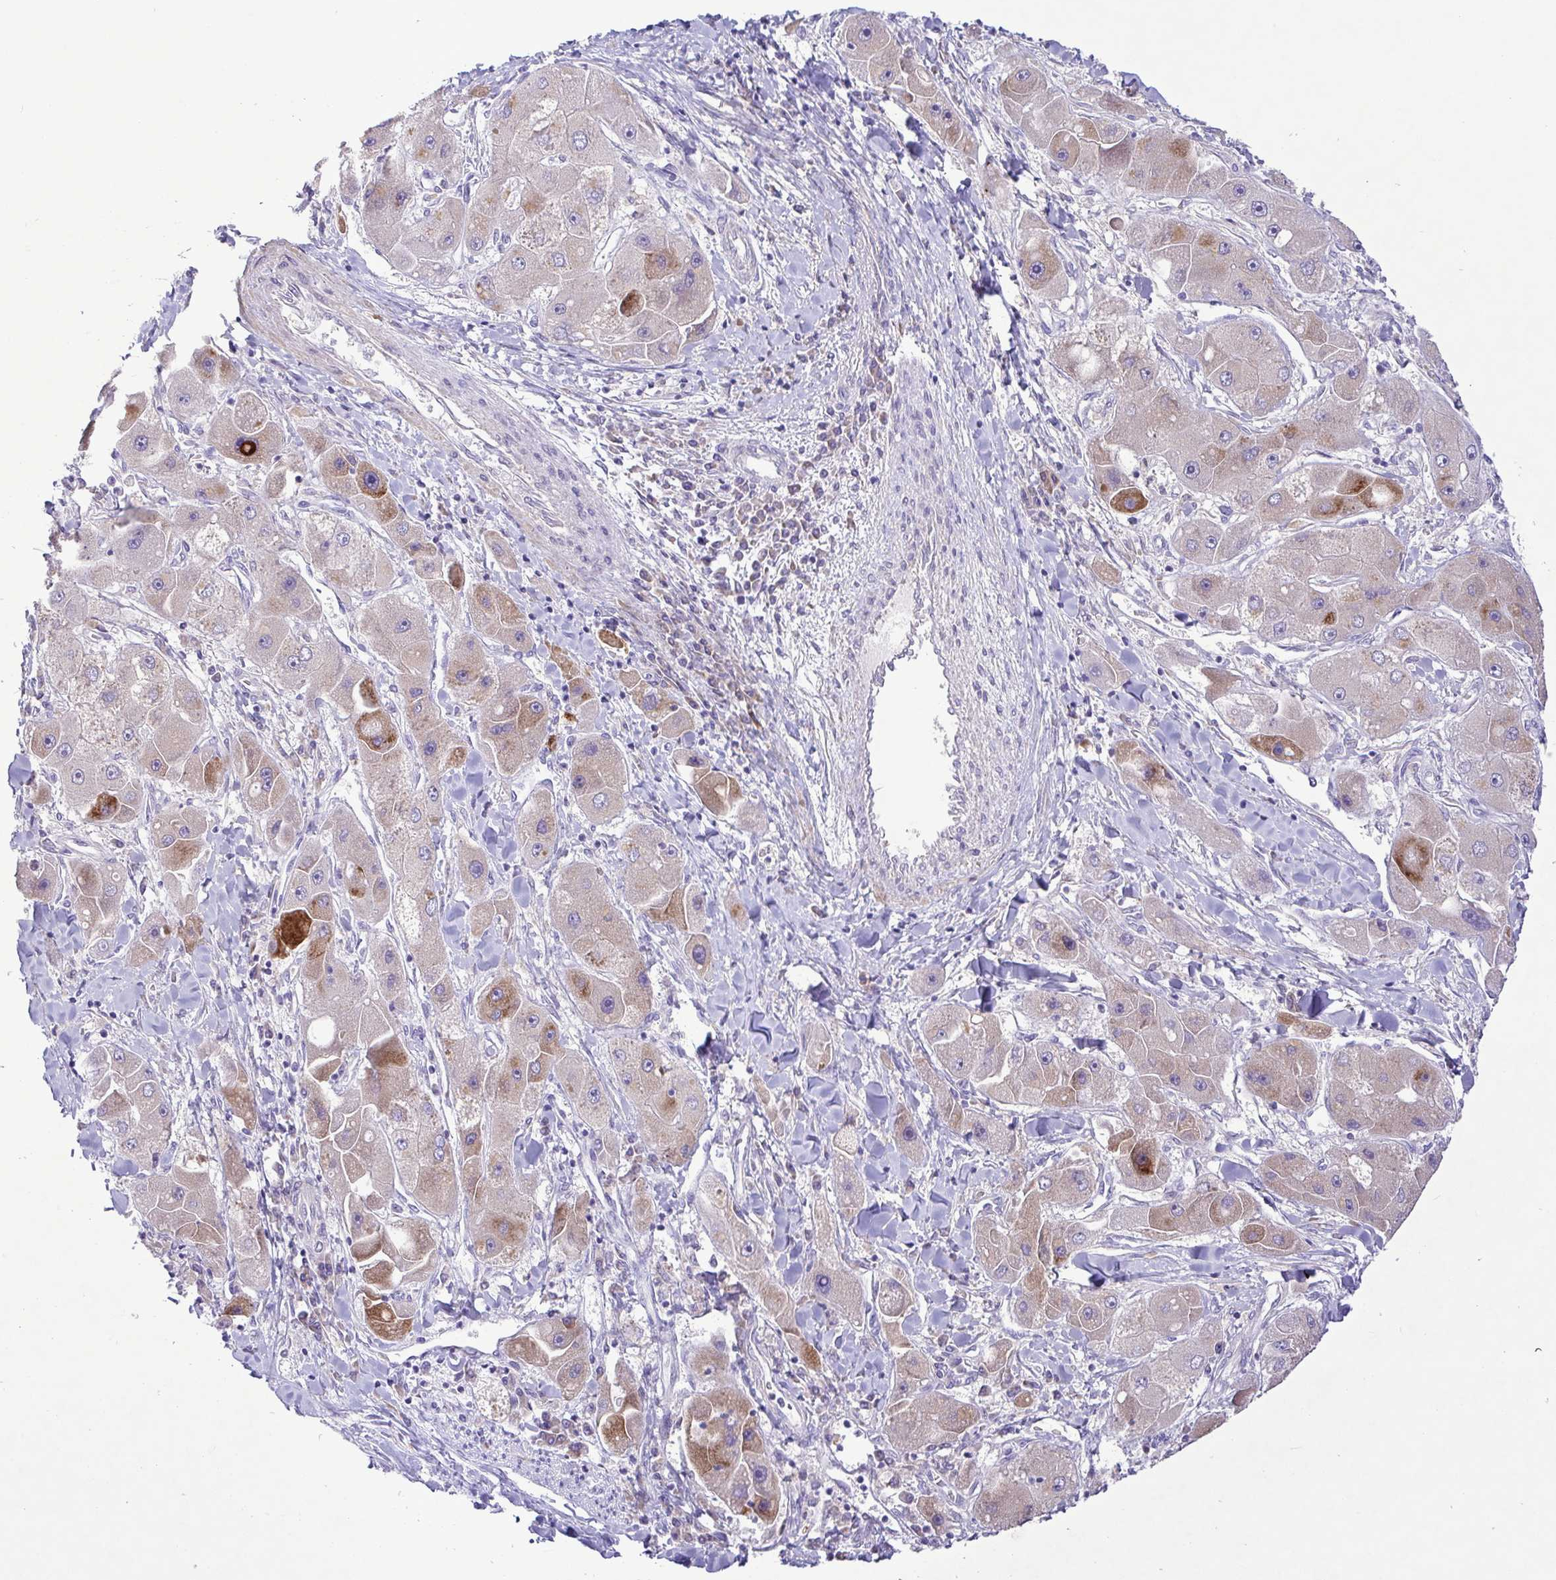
{"staining": {"intensity": "moderate", "quantity": "<25%", "location": "cytoplasmic/membranous"}, "tissue": "liver cancer", "cell_type": "Tumor cells", "image_type": "cancer", "snomed": [{"axis": "morphology", "description": "Carcinoma, Hepatocellular, NOS"}, {"axis": "topography", "description": "Liver"}], "caption": "High-power microscopy captured an IHC histopathology image of hepatocellular carcinoma (liver), revealing moderate cytoplasmic/membranous staining in about <25% of tumor cells.", "gene": "FAM86B1", "patient": {"sex": "male", "age": 24}}